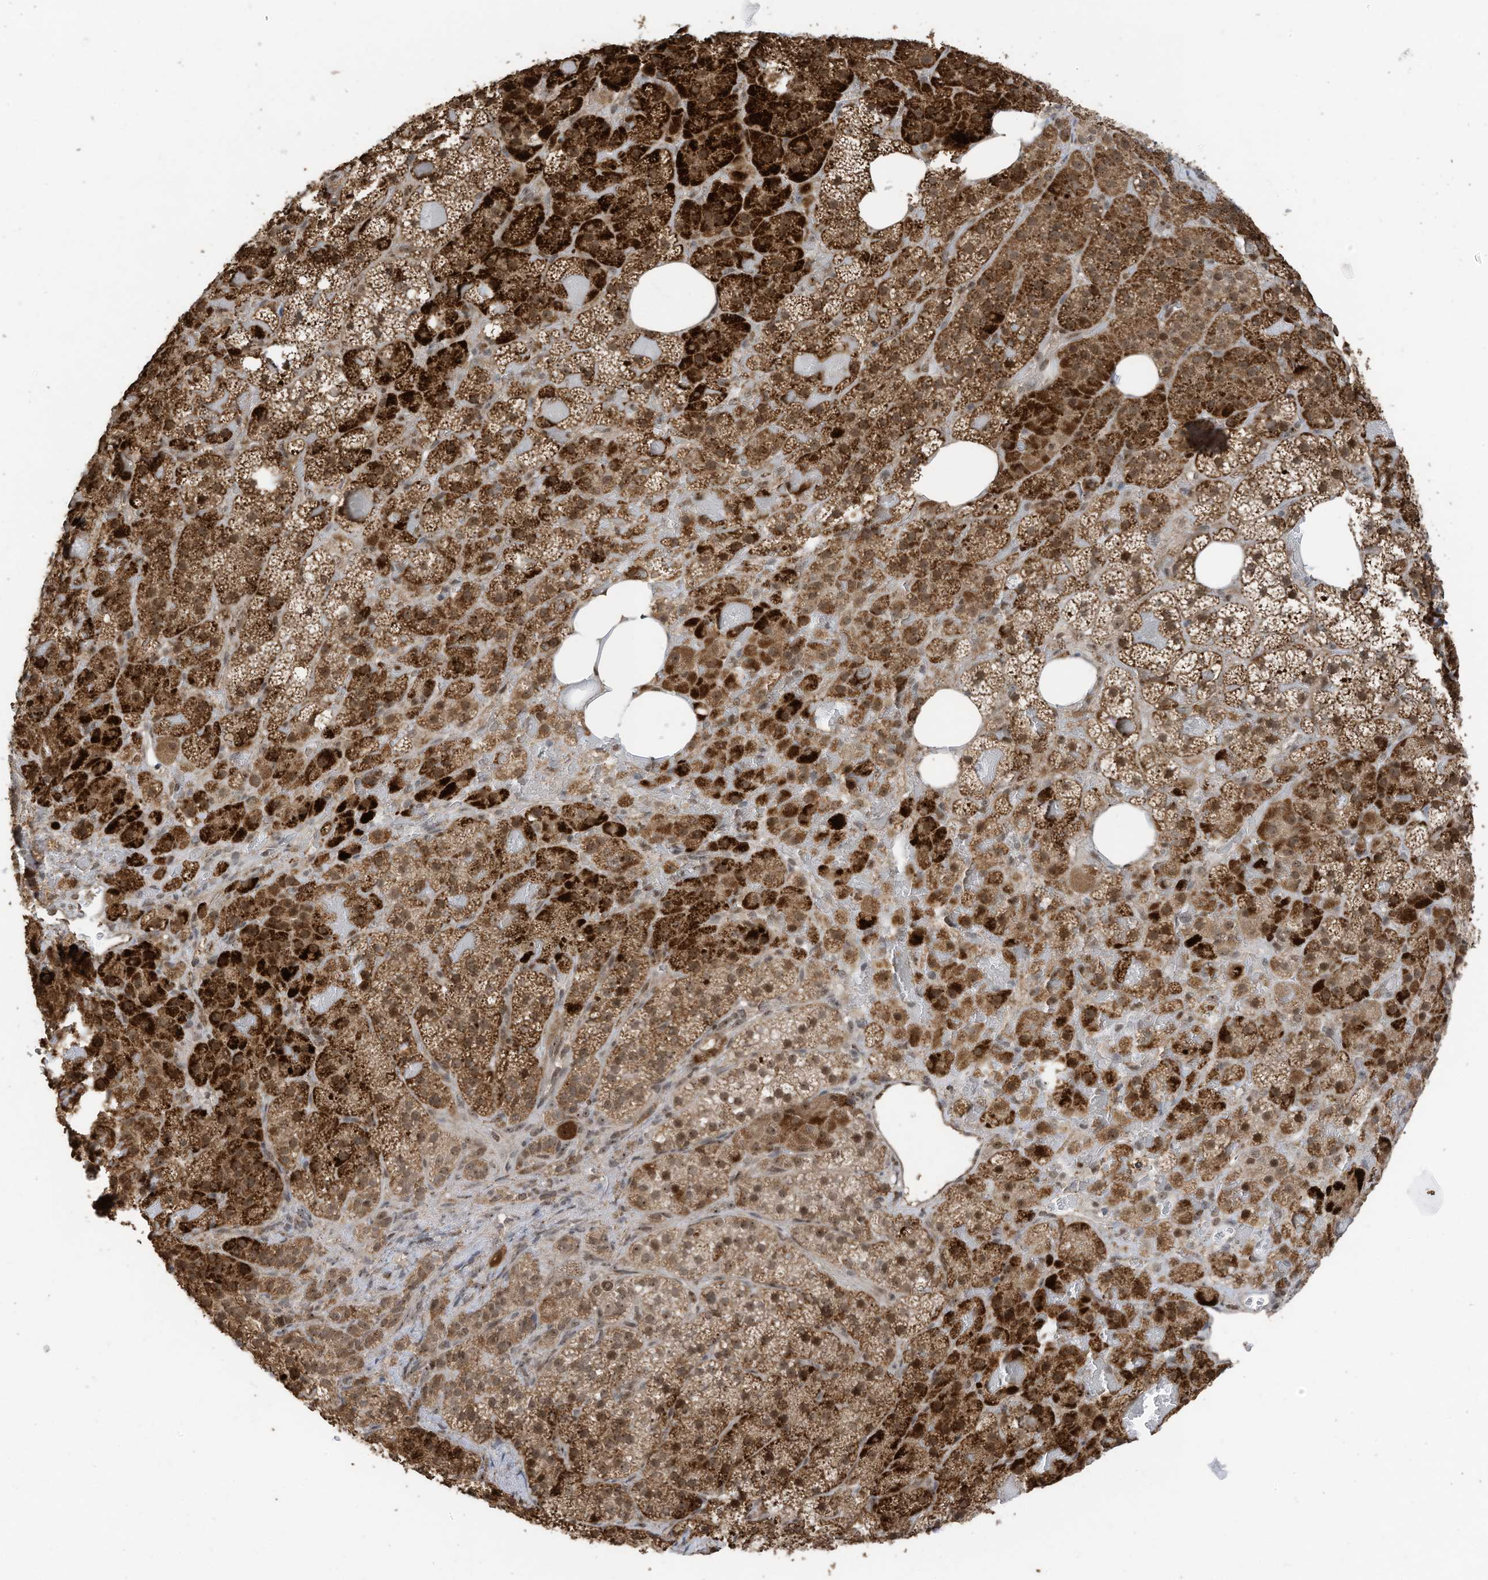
{"staining": {"intensity": "strong", "quantity": "25%-75%", "location": "cytoplasmic/membranous,nuclear"}, "tissue": "adrenal gland", "cell_type": "Glandular cells", "image_type": "normal", "snomed": [{"axis": "morphology", "description": "Normal tissue, NOS"}, {"axis": "topography", "description": "Adrenal gland"}], "caption": "Protein analysis of normal adrenal gland shows strong cytoplasmic/membranous,nuclear expression in about 25%-75% of glandular cells.", "gene": "ERLEC1", "patient": {"sex": "female", "age": 59}}